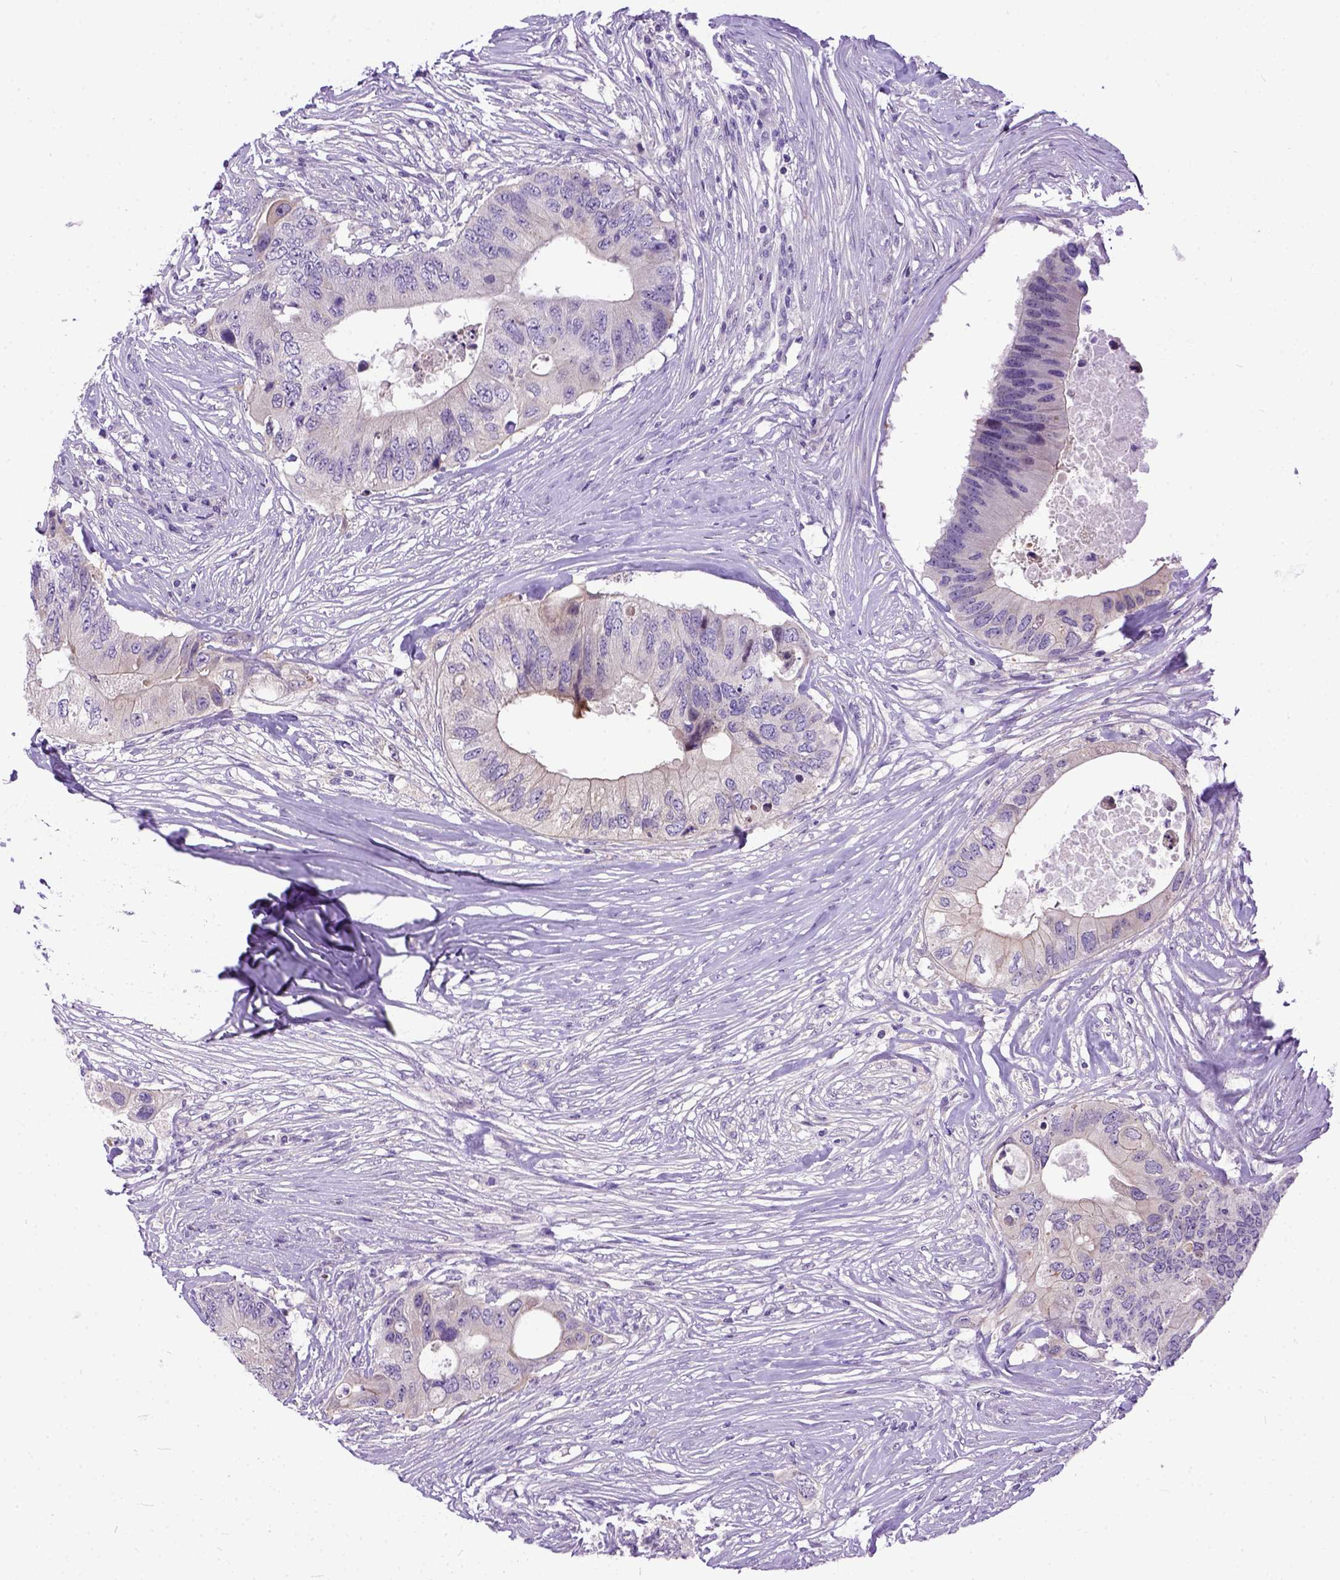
{"staining": {"intensity": "weak", "quantity": "25%-75%", "location": "cytoplasmic/membranous"}, "tissue": "colorectal cancer", "cell_type": "Tumor cells", "image_type": "cancer", "snomed": [{"axis": "morphology", "description": "Adenocarcinoma, NOS"}, {"axis": "topography", "description": "Colon"}], "caption": "This histopathology image shows colorectal cancer stained with immunohistochemistry (IHC) to label a protein in brown. The cytoplasmic/membranous of tumor cells show weak positivity for the protein. Nuclei are counter-stained blue.", "gene": "NEK5", "patient": {"sex": "male", "age": 71}}